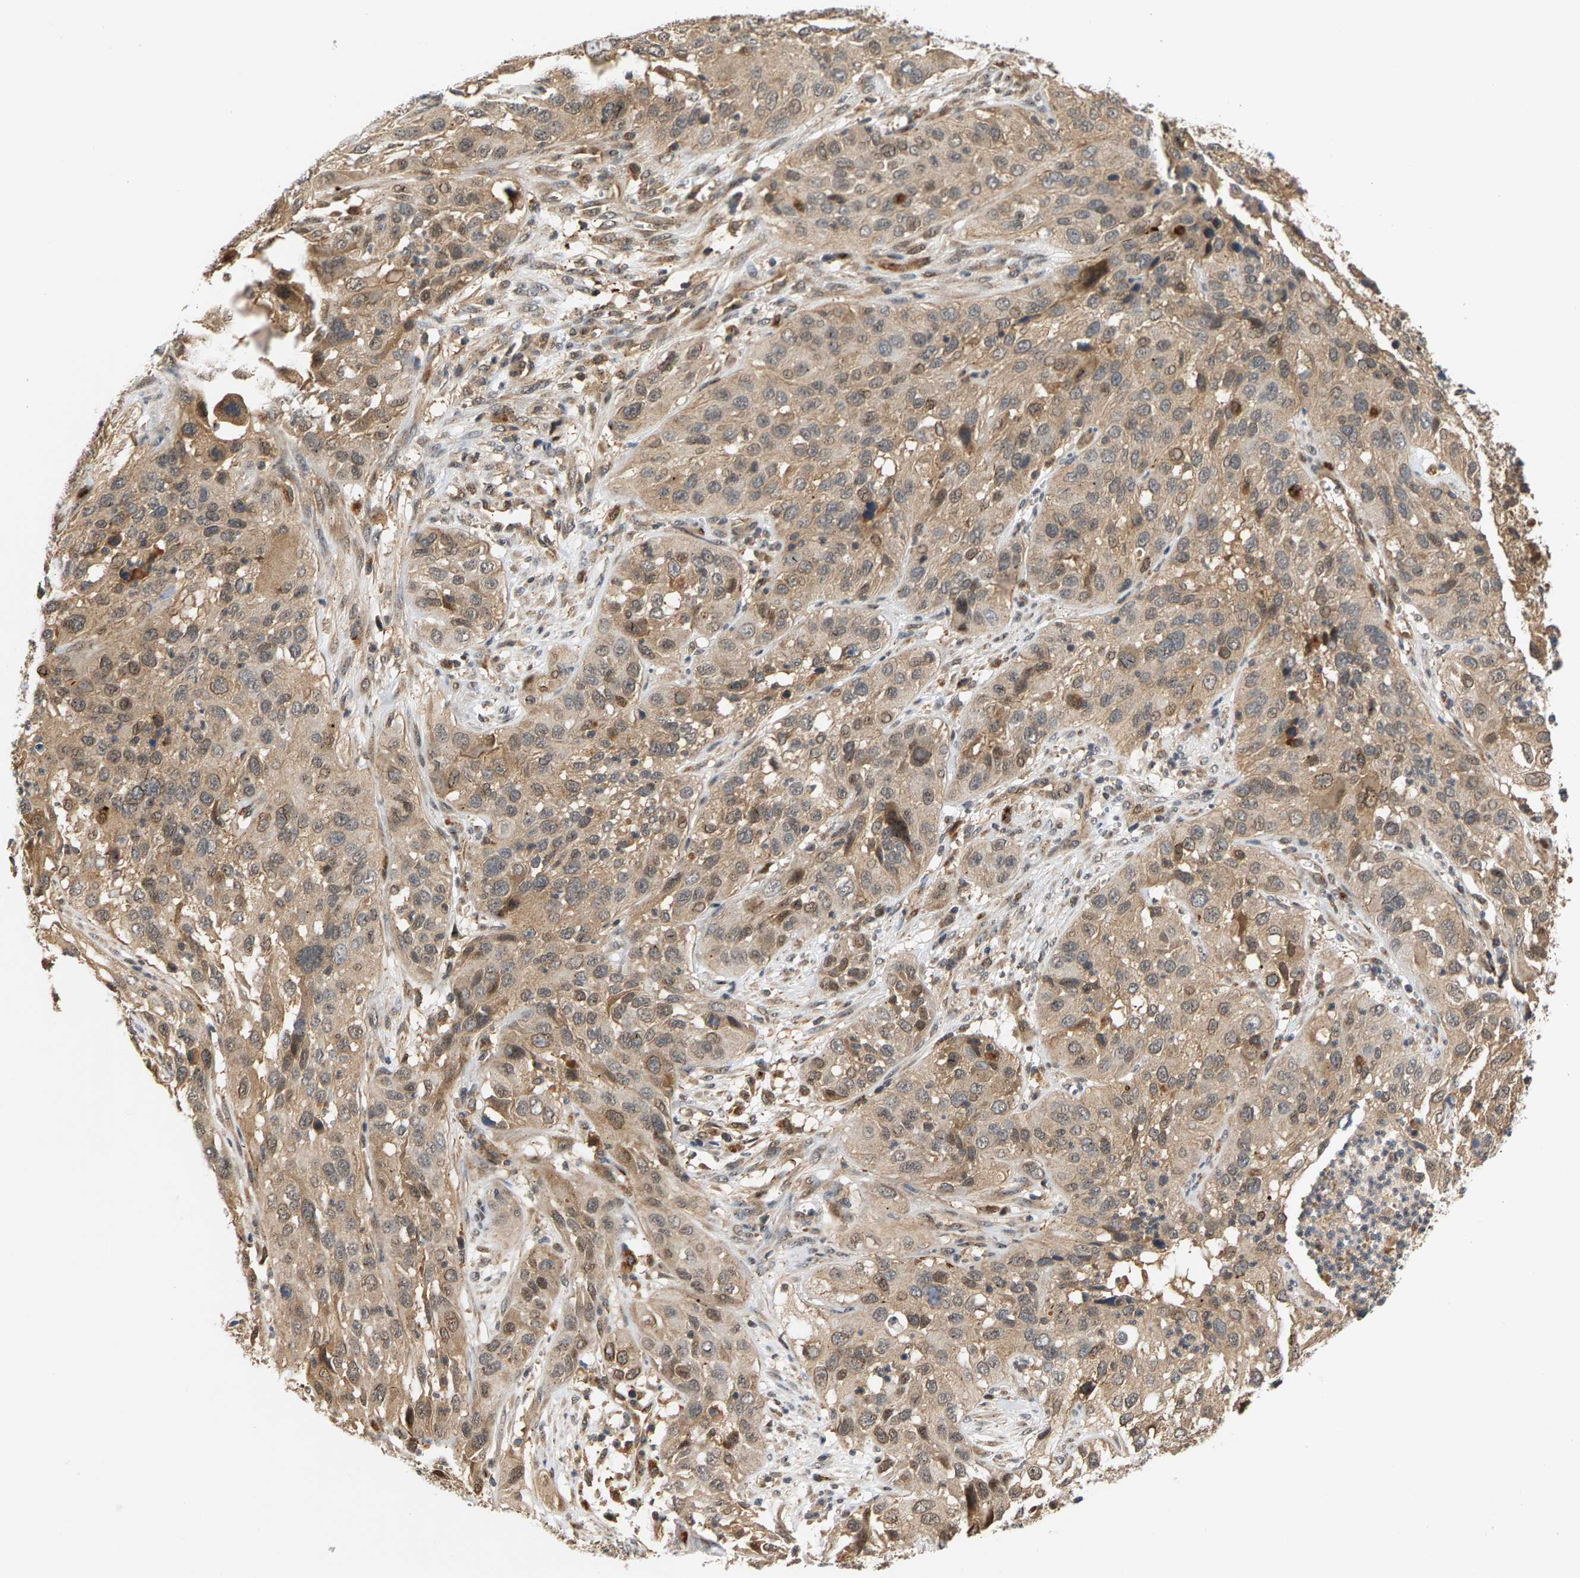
{"staining": {"intensity": "weak", "quantity": ">75%", "location": "cytoplasmic/membranous"}, "tissue": "cervical cancer", "cell_type": "Tumor cells", "image_type": "cancer", "snomed": [{"axis": "morphology", "description": "Squamous cell carcinoma, NOS"}, {"axis": "topography", "description": "Cervix"}], "caption": "Weak cytoplasmic/membranous positivity for a protein is appreciated in approximately >75% of tumor cells of cervical cancer using immunohistochemistry (IHC).", "gene": "MAP2K5", "patient": {"sex": "female", "age": 32}}